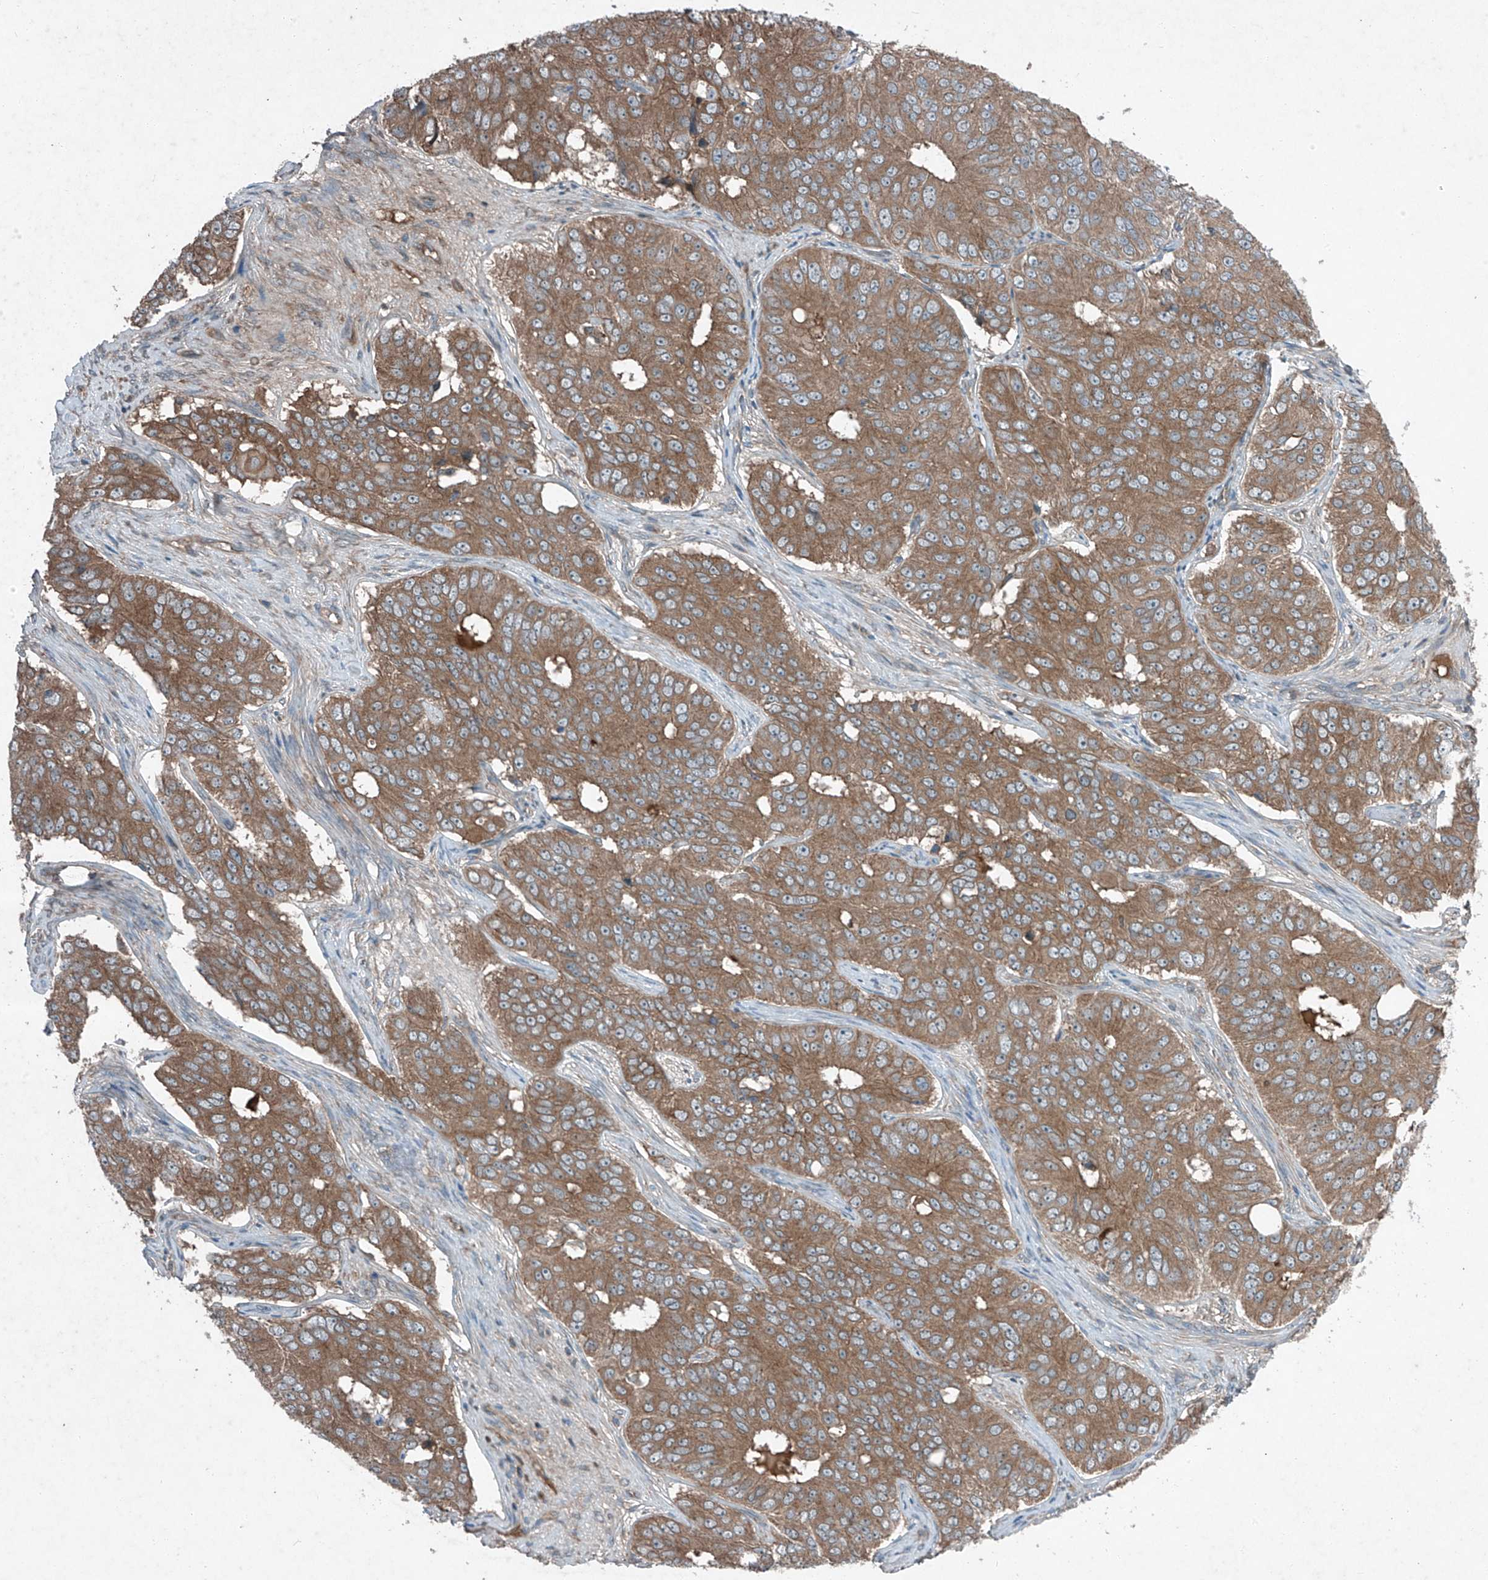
{"staining": {"intensity": "moderate", "quantity": ">75%", "location": "cytoplasmic/membranous"}, "tissue": "ovarian cancer", "cell_type": "Tumor cells", "image_type": "cancer", "snomed": [{"axis": "morphology", "description": "Carcinoma, endometroid"}, {"axis": "topography", "description": "Ovary"}], "caption": "Human ovarian cancer stained for a protein (brown) shows moderate cytoplasmic/membranous positive expression in approximately >75% of tumor cells.", "gene": "FOXRED2", "patient": {"sex": "female", "age": 51}}